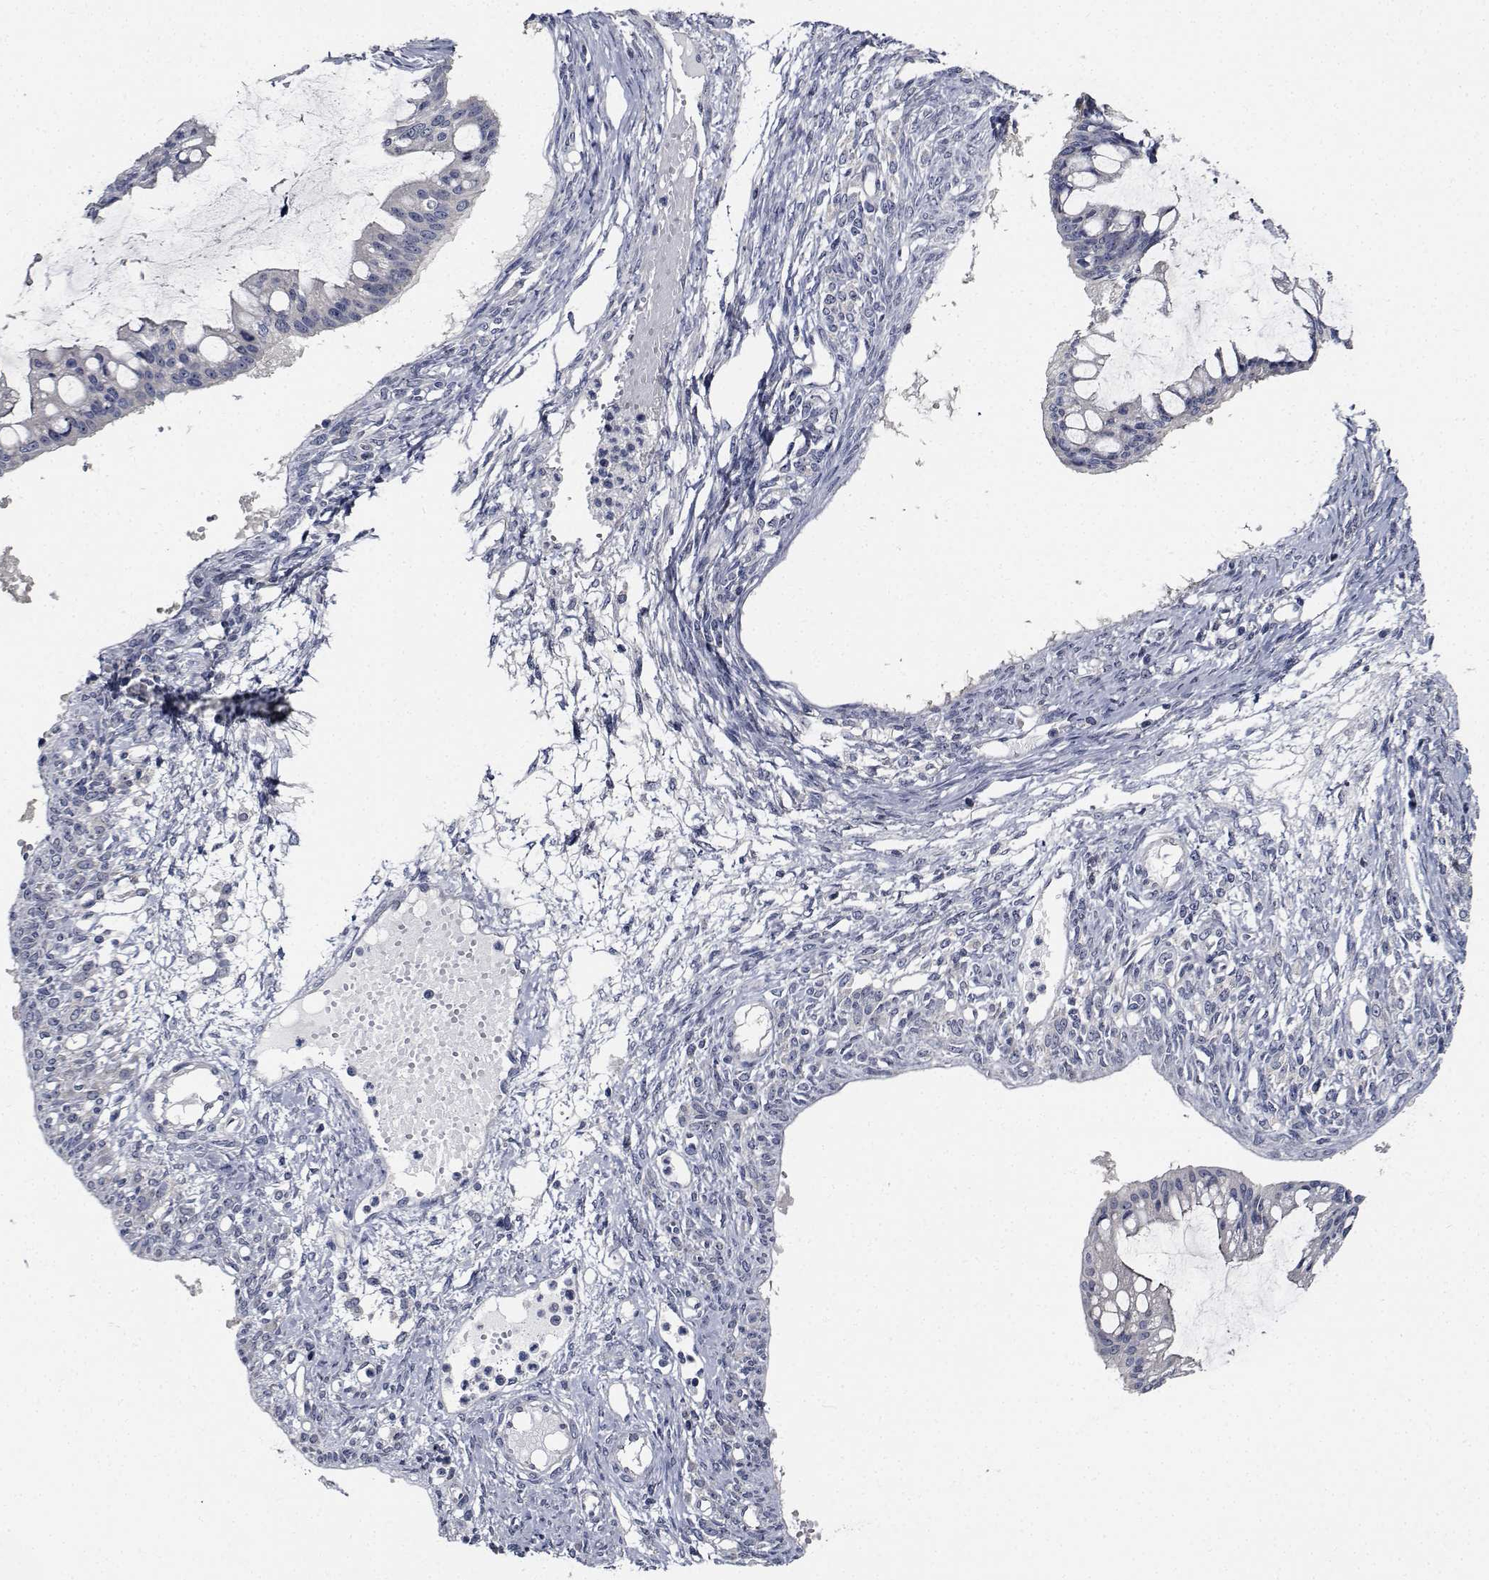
{"staining": {"intensity": "negative", "quantity": "none", "location": "none"}, "tissue": "ovarian cancer", "cell_type": "Tumor cells", "image_type": "cancer", "snomed": [{"axis": "morphology", "description": "Cystadenocarcinoma, mucinous, NOS"}, {"axis": "topography", "description": "Ovary"}], "caption": "A high-resolution image shows immunohistochemistry staining of mucinous cystadenocarcinoma (ovarian), which demonstrates no significant expression in tumor cells.", "gene": "NVL", "patient": {"sex": "female", "age": 73}}